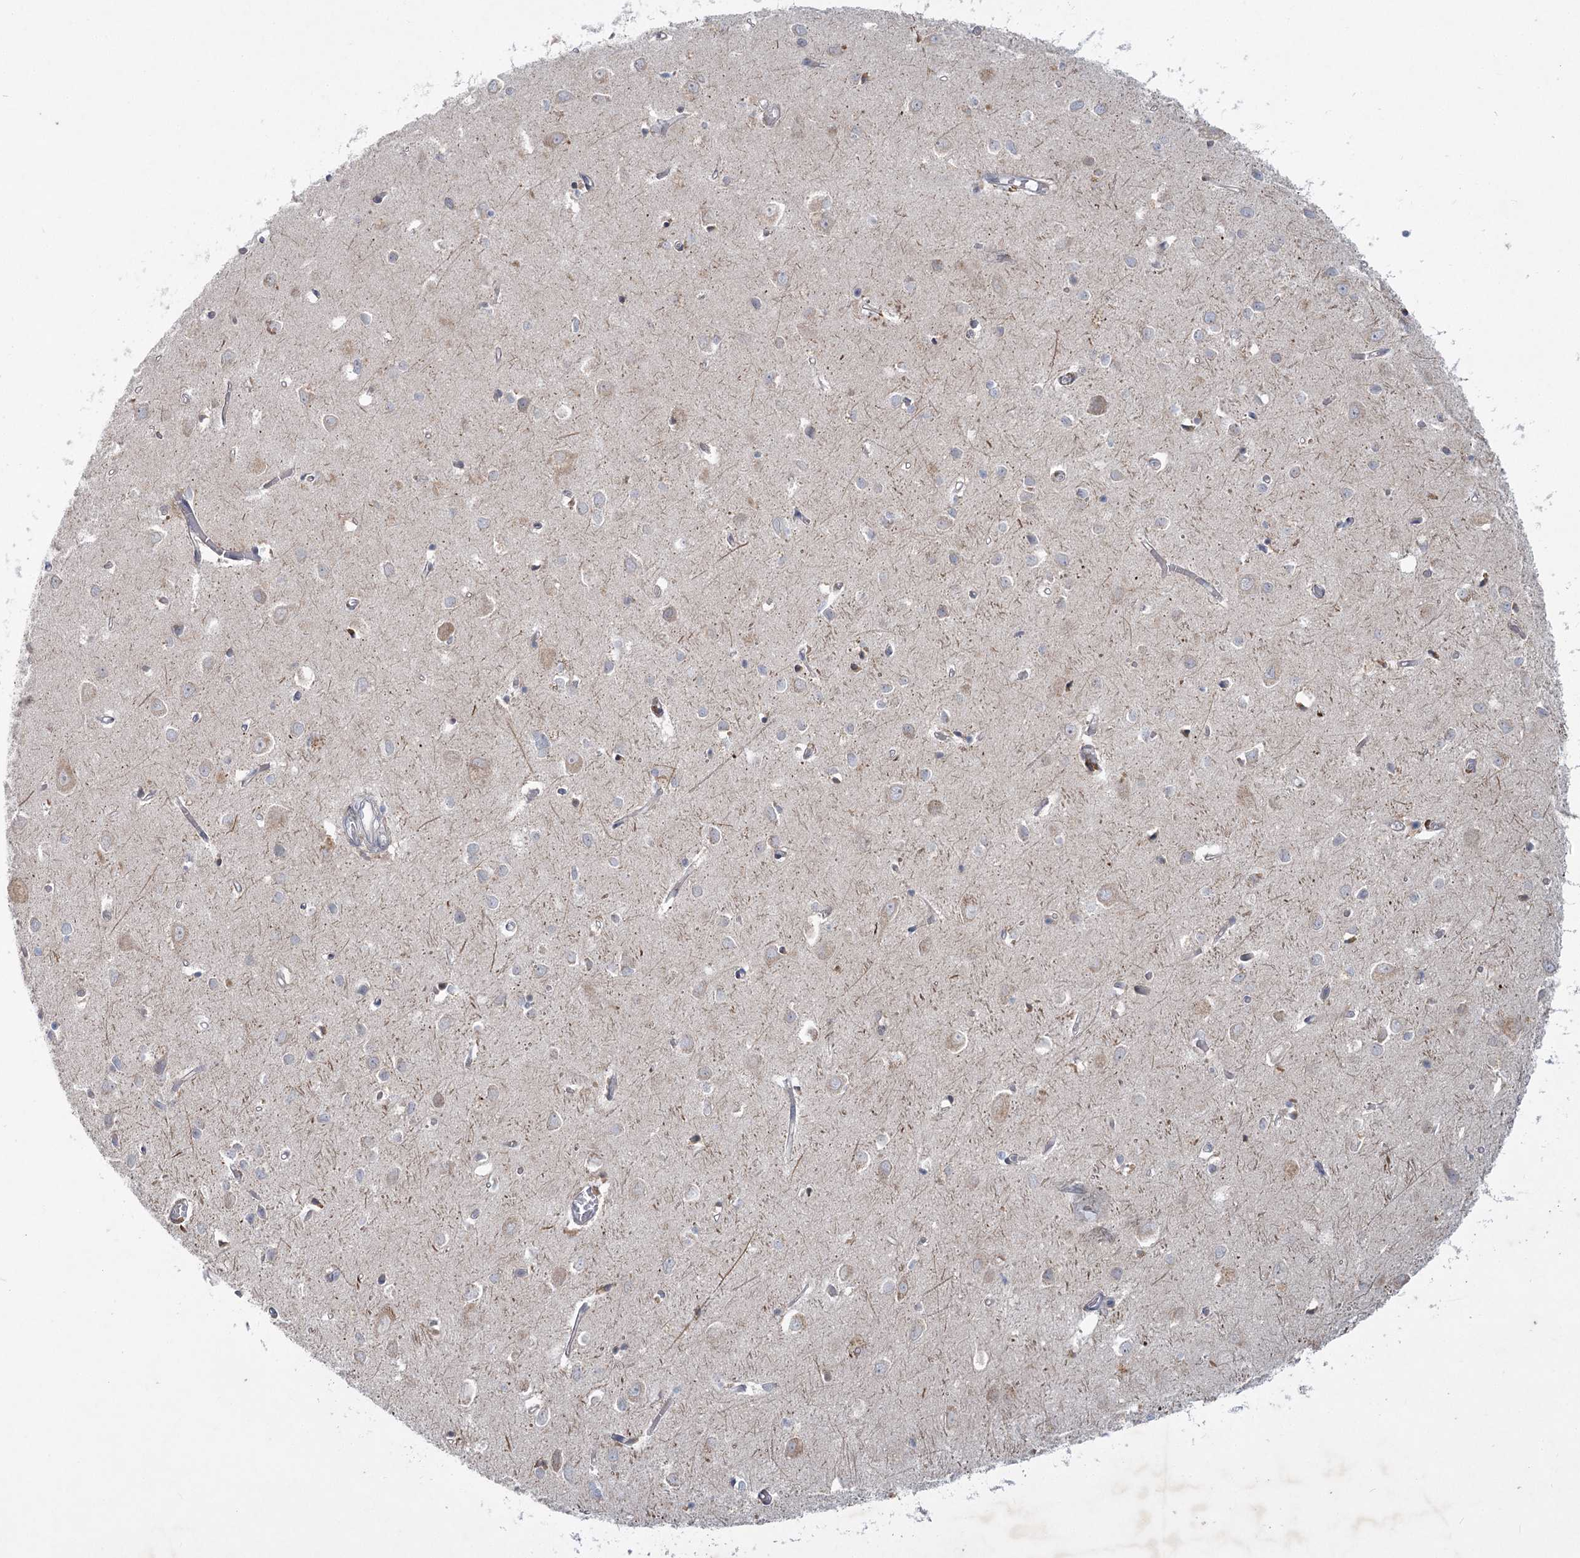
{"staining": {"intensity": "negative", "quantity": "none", "location": "none"}, "tissue": "cerebral cortex", "cell_type": "Endothelial cells", "image_type": "normal", "snomed": [{"axis": "morphology", "description": "Normal tissue, NOS"}, {"axis": "topography", "description": "Cerebral cortex"}], "caption": "An immunohistochemistry (IHC) histopathology image of unremarkable cerebral cortex is shown. There is no staining in endothelial cells of cerebral cortex.", "gene": "PLA2G12A", "patient": {"sex": "female", "age": 64}}